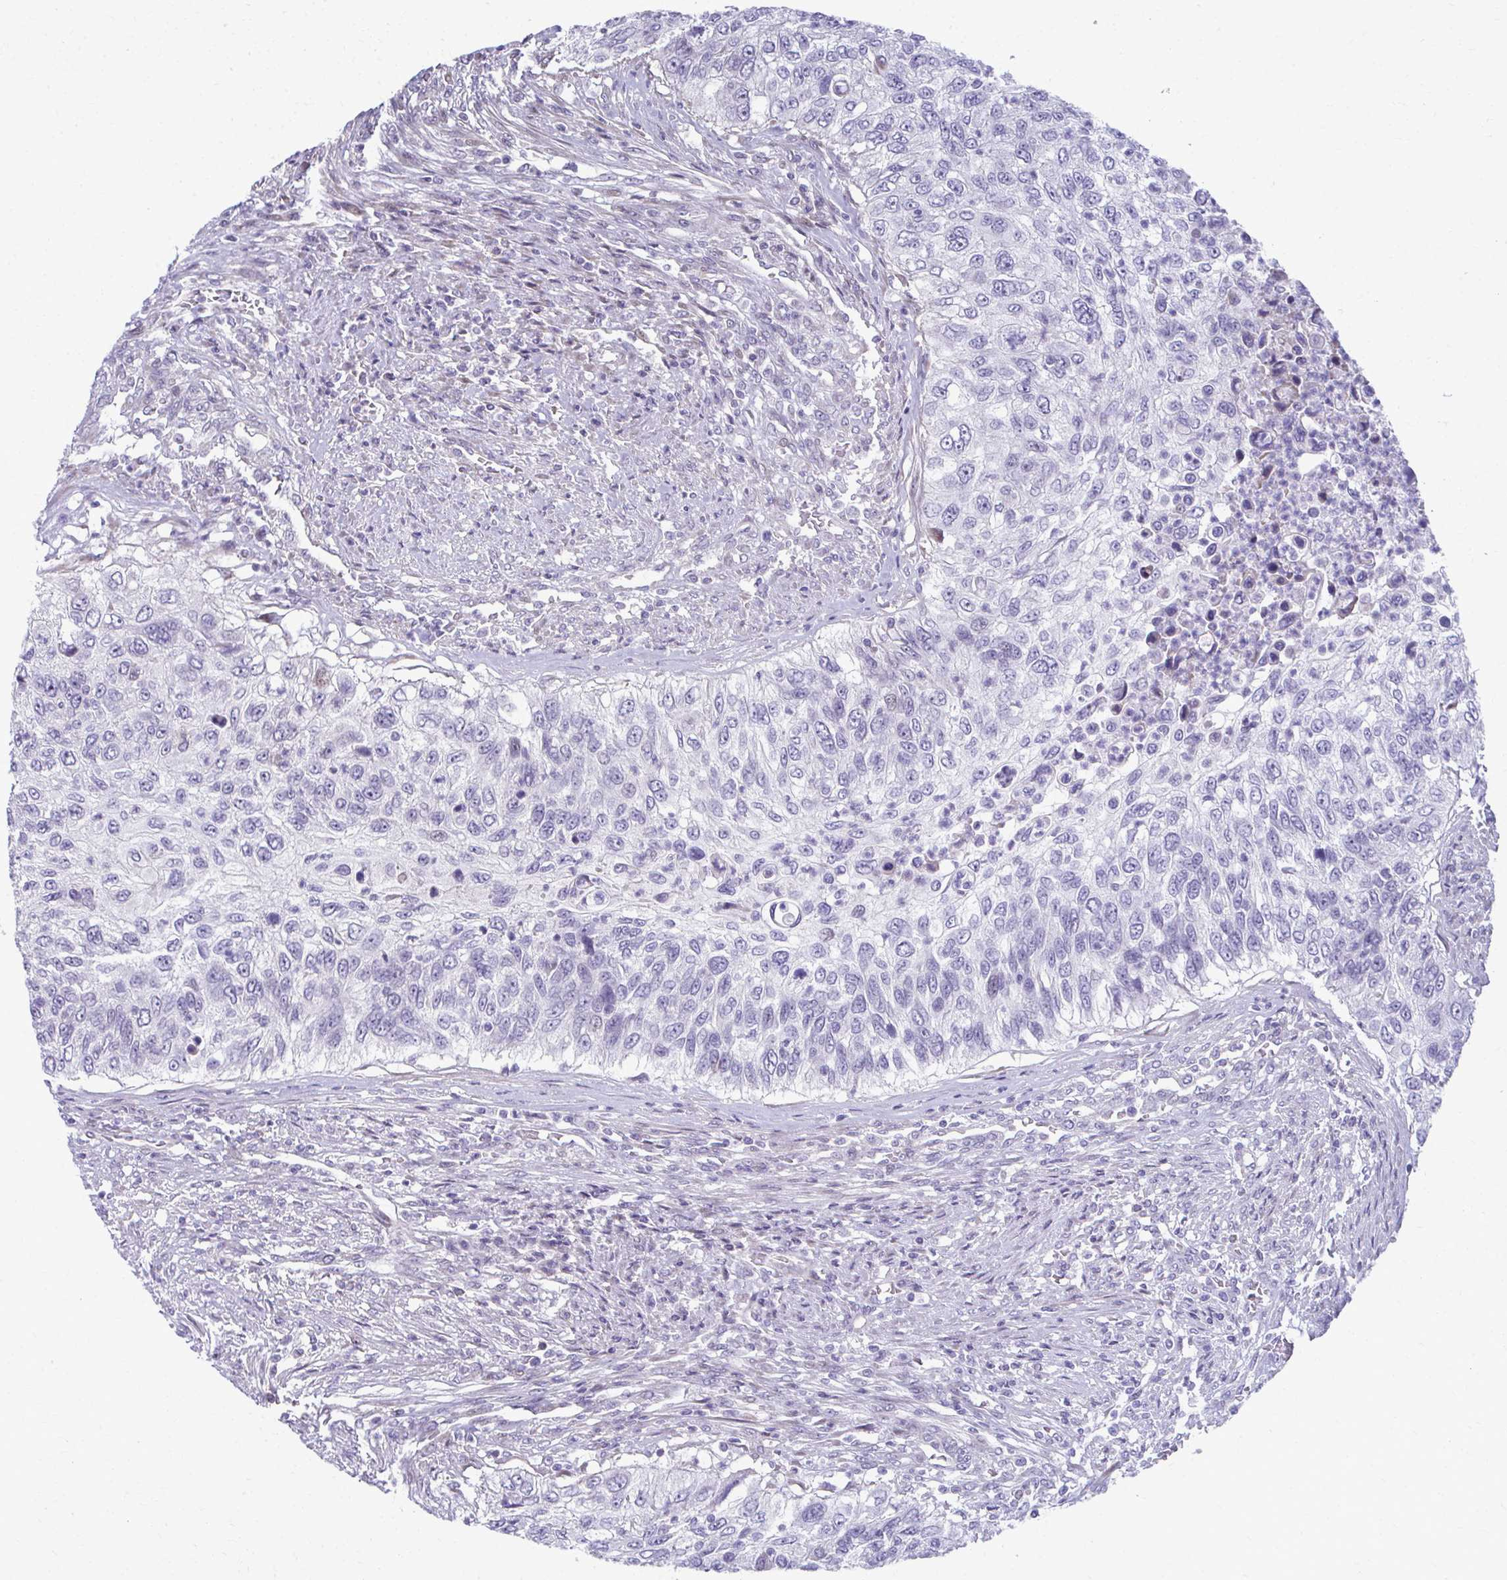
{"staining": {"intensity": "negative", "quantity": "none", "location": "none"}, "tissue": "urothelial cancer", "cell_type": "Tumor cells", "image_type": "cancer", "snomed": [{"axis": "morphology", "description": "Urothelial carcinoma, High grade"}, {"axis": "topography", "description": "Urinary bladder"}], "caption": "DAB immunohistochemical staining of human high-grade urothelial carcinoma demonstrates no significant positivity in tumor cells.", "gene": "MAF1", "patient": {"sex": "female", "age": 60}}